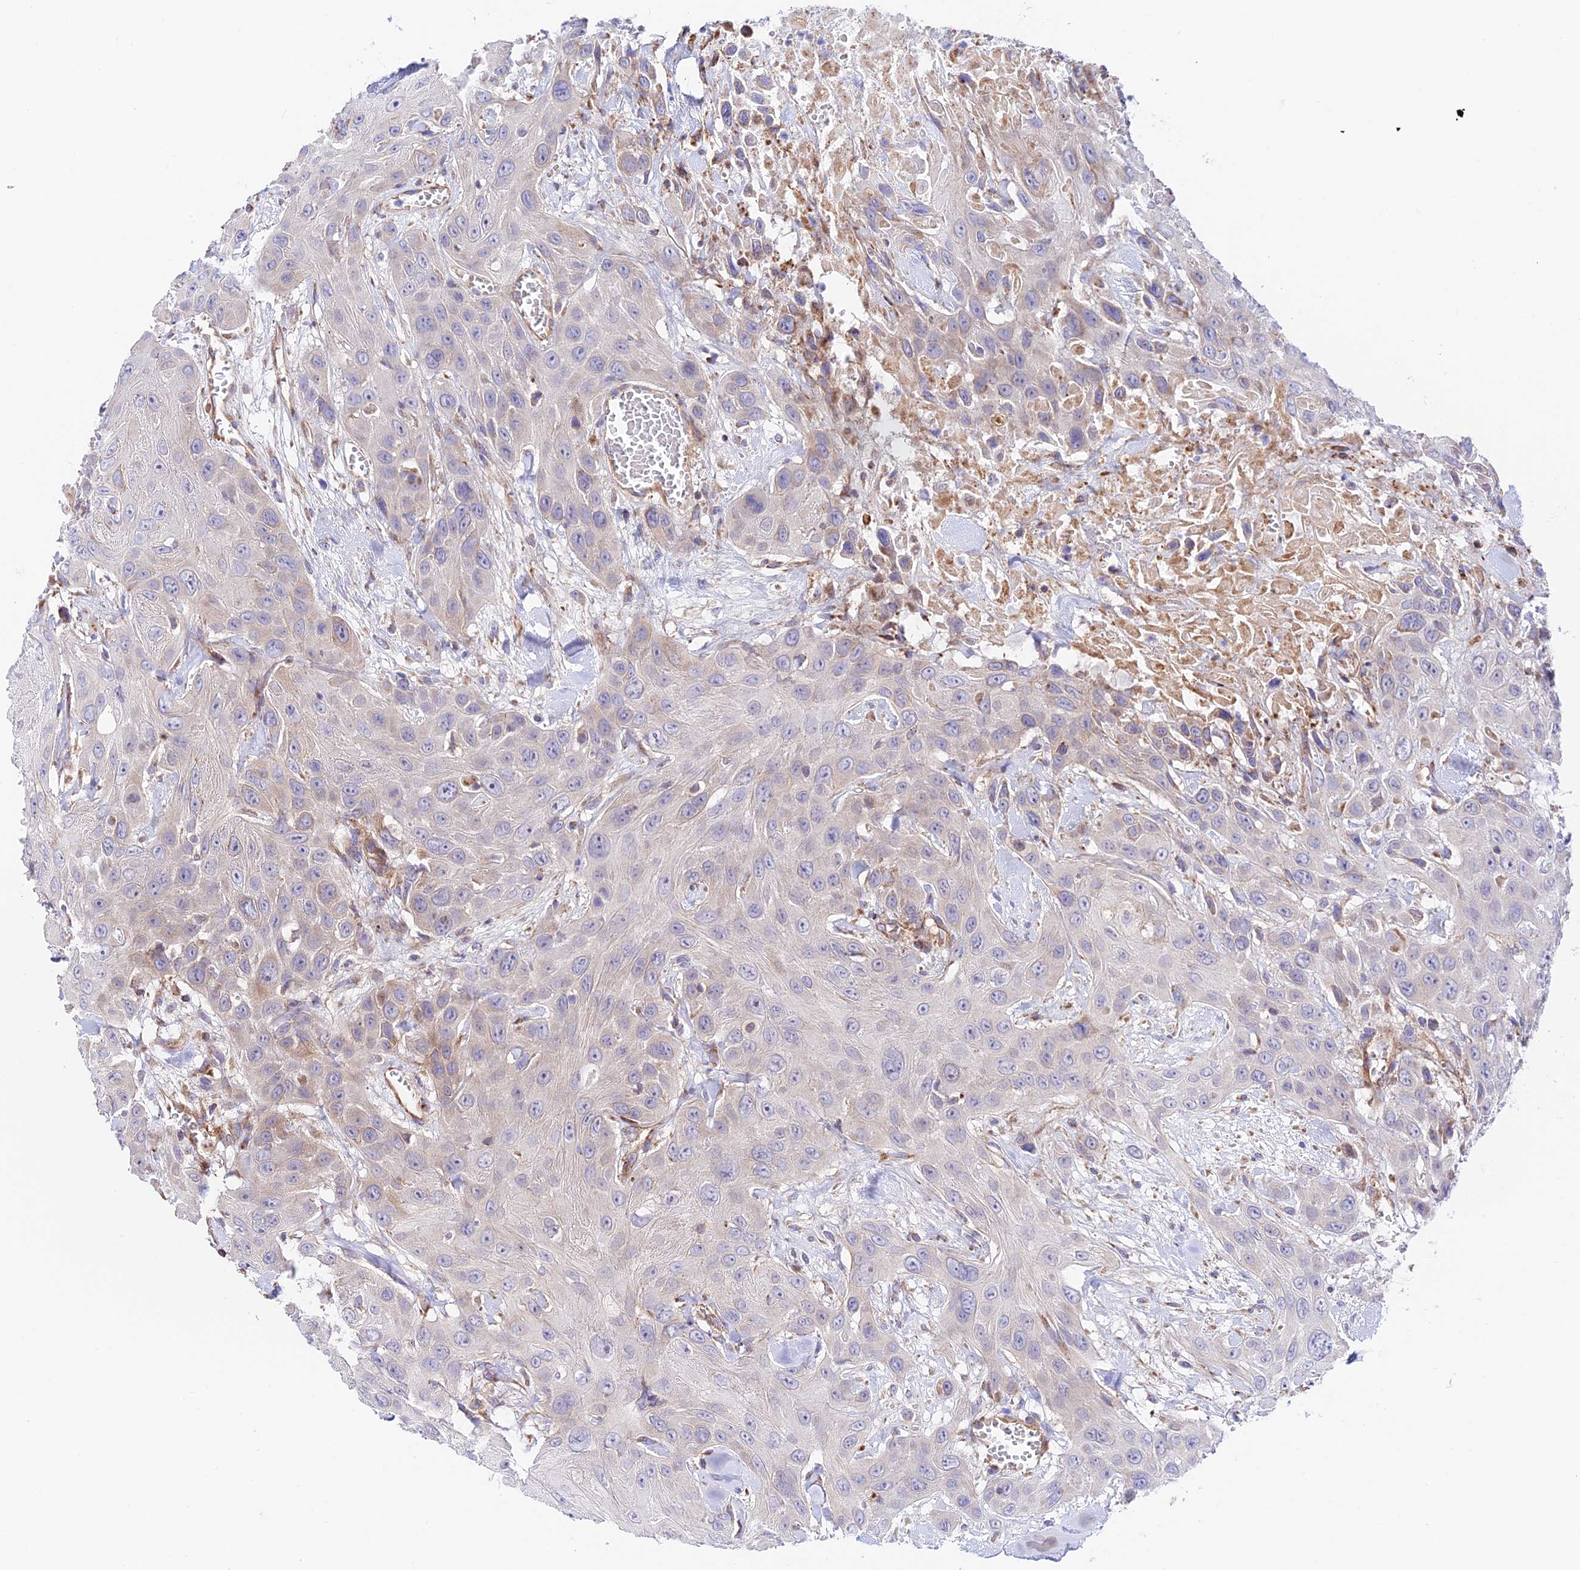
{"staining": {"intensity": "weak", "quantity": "<25%", "location": "cytoplasmic/membranous"}, "tissue": "head and neck cancer", "cell_type": "Tumor cells", "image_type": "cancer", "snomed": [{"axis": "morphology", "description": "Squamous cell carcinoma, NOS"}, {"axis": "topography", "description": "Head-Neck"}], "caption": "Head and neck cancer (squamous cell carcinoma) was stained to show a protein in brown. There is no significant staining in tumor cells.", "gene": "VPS13C", "patient": {"sex": "male", "age": 81}}